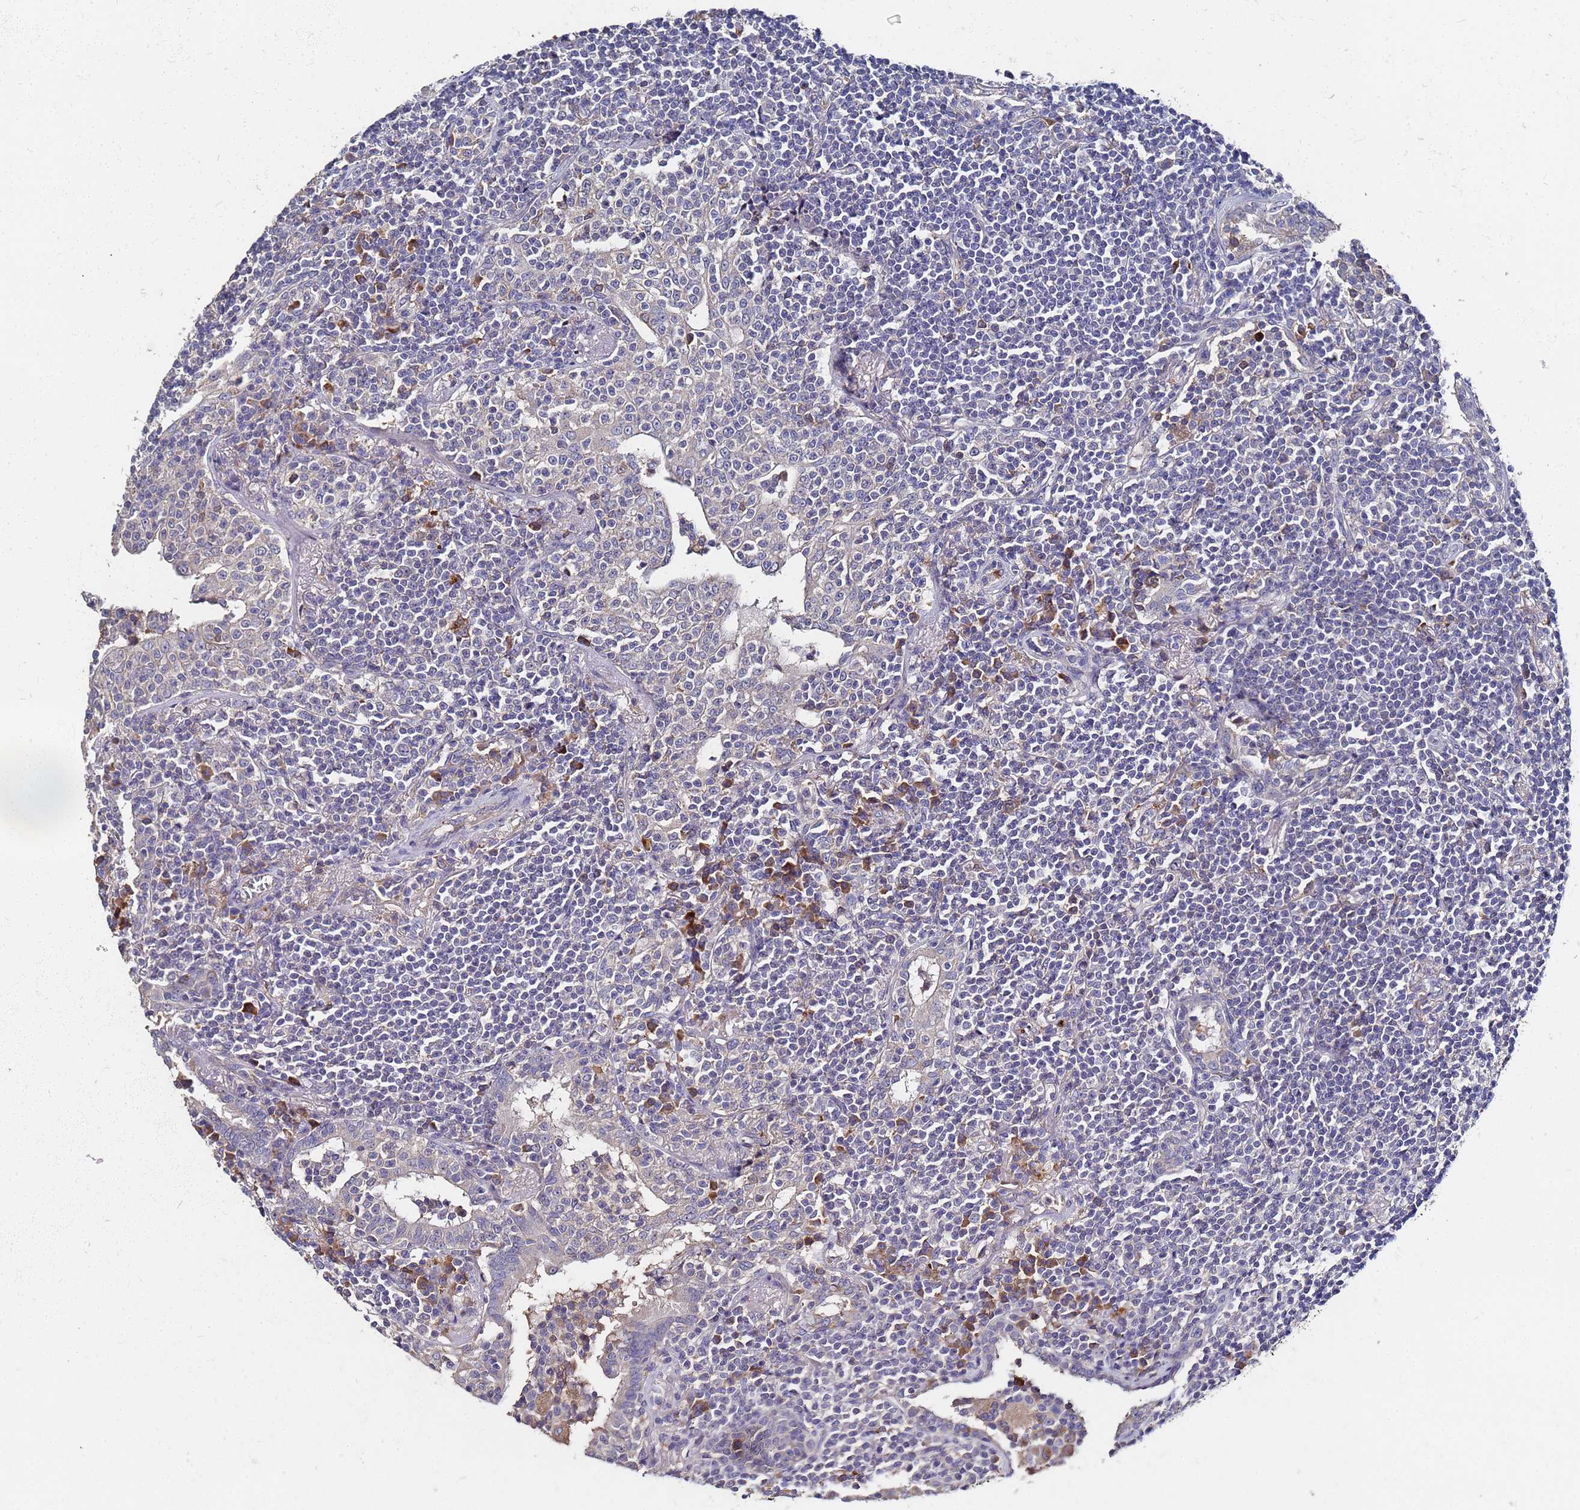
{"staining": {"intensity": "negative", "quantity": "none", "location": "none"}, "tissue": "lymphoma", "cell_type": "Tumor cells", "image_type": "cancer", "snomed": [{"axis": "morphology", "description": "Malignant lymphoma, non-Hodgkin's type, Low grade"}, {"axis": "topography", "description": "Lung"}], "caption": "Histopathology image shows no protein expression in tumor cells of lymphoma tissue.", "gene": "TCP10L", "patient": {"sex": "female", "age": 71}}